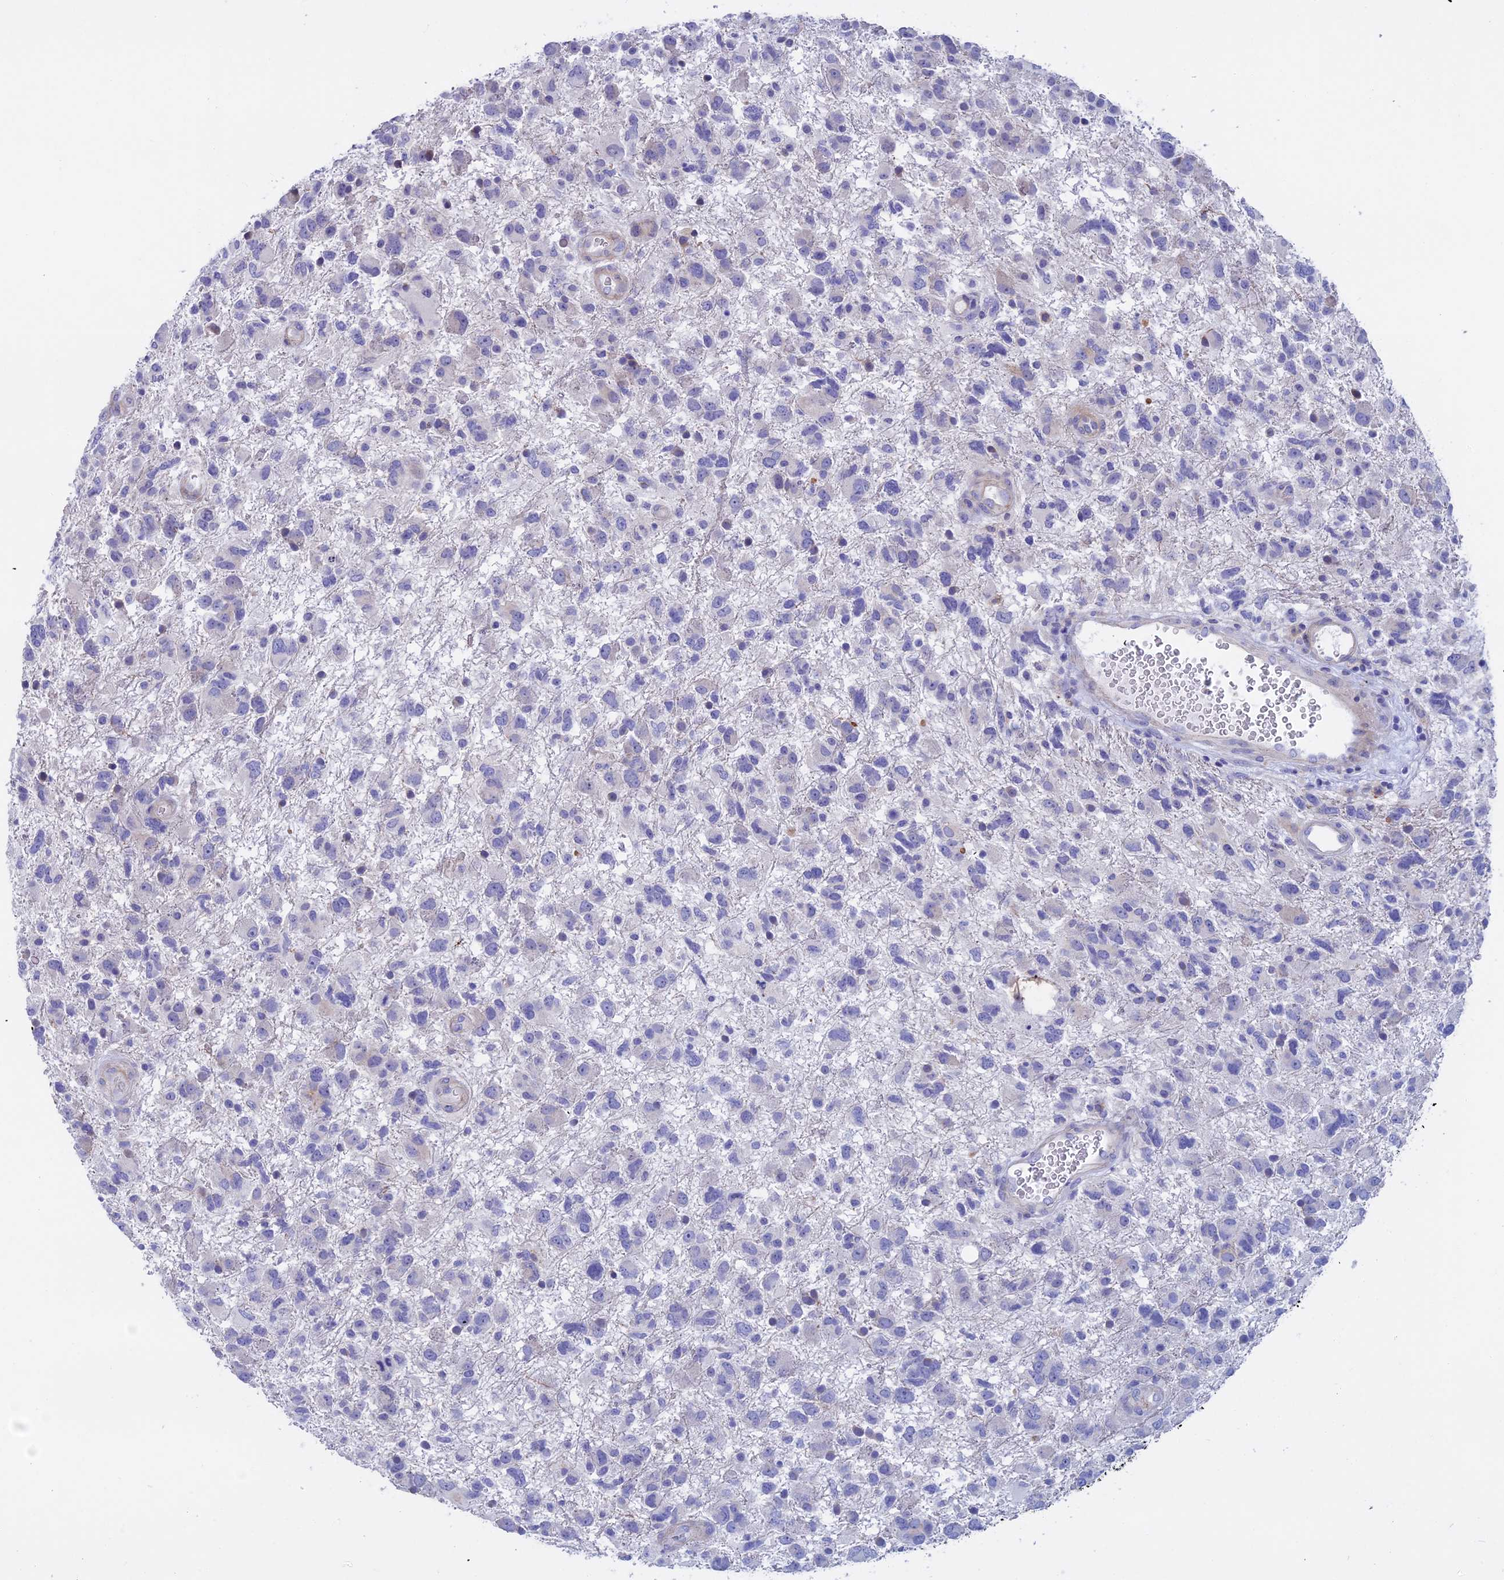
{"staining": {"intensity": "negative", "quantity": "none", "location": "none"}, "tissue": "glioma", "cell_type": "Tumor cells", "image_type": "cancer", "snomed": [{"axis": "morphology", "description": "Glioma, malignant, High grade"}, {"axis": "topography", "description": "Brain"}], "caption": "Immunohistochemical staining of glioma shows no significant expression in tumor cells.", "gene": "SLC2A6", "patient": {"sex": "male", "age": 61}}